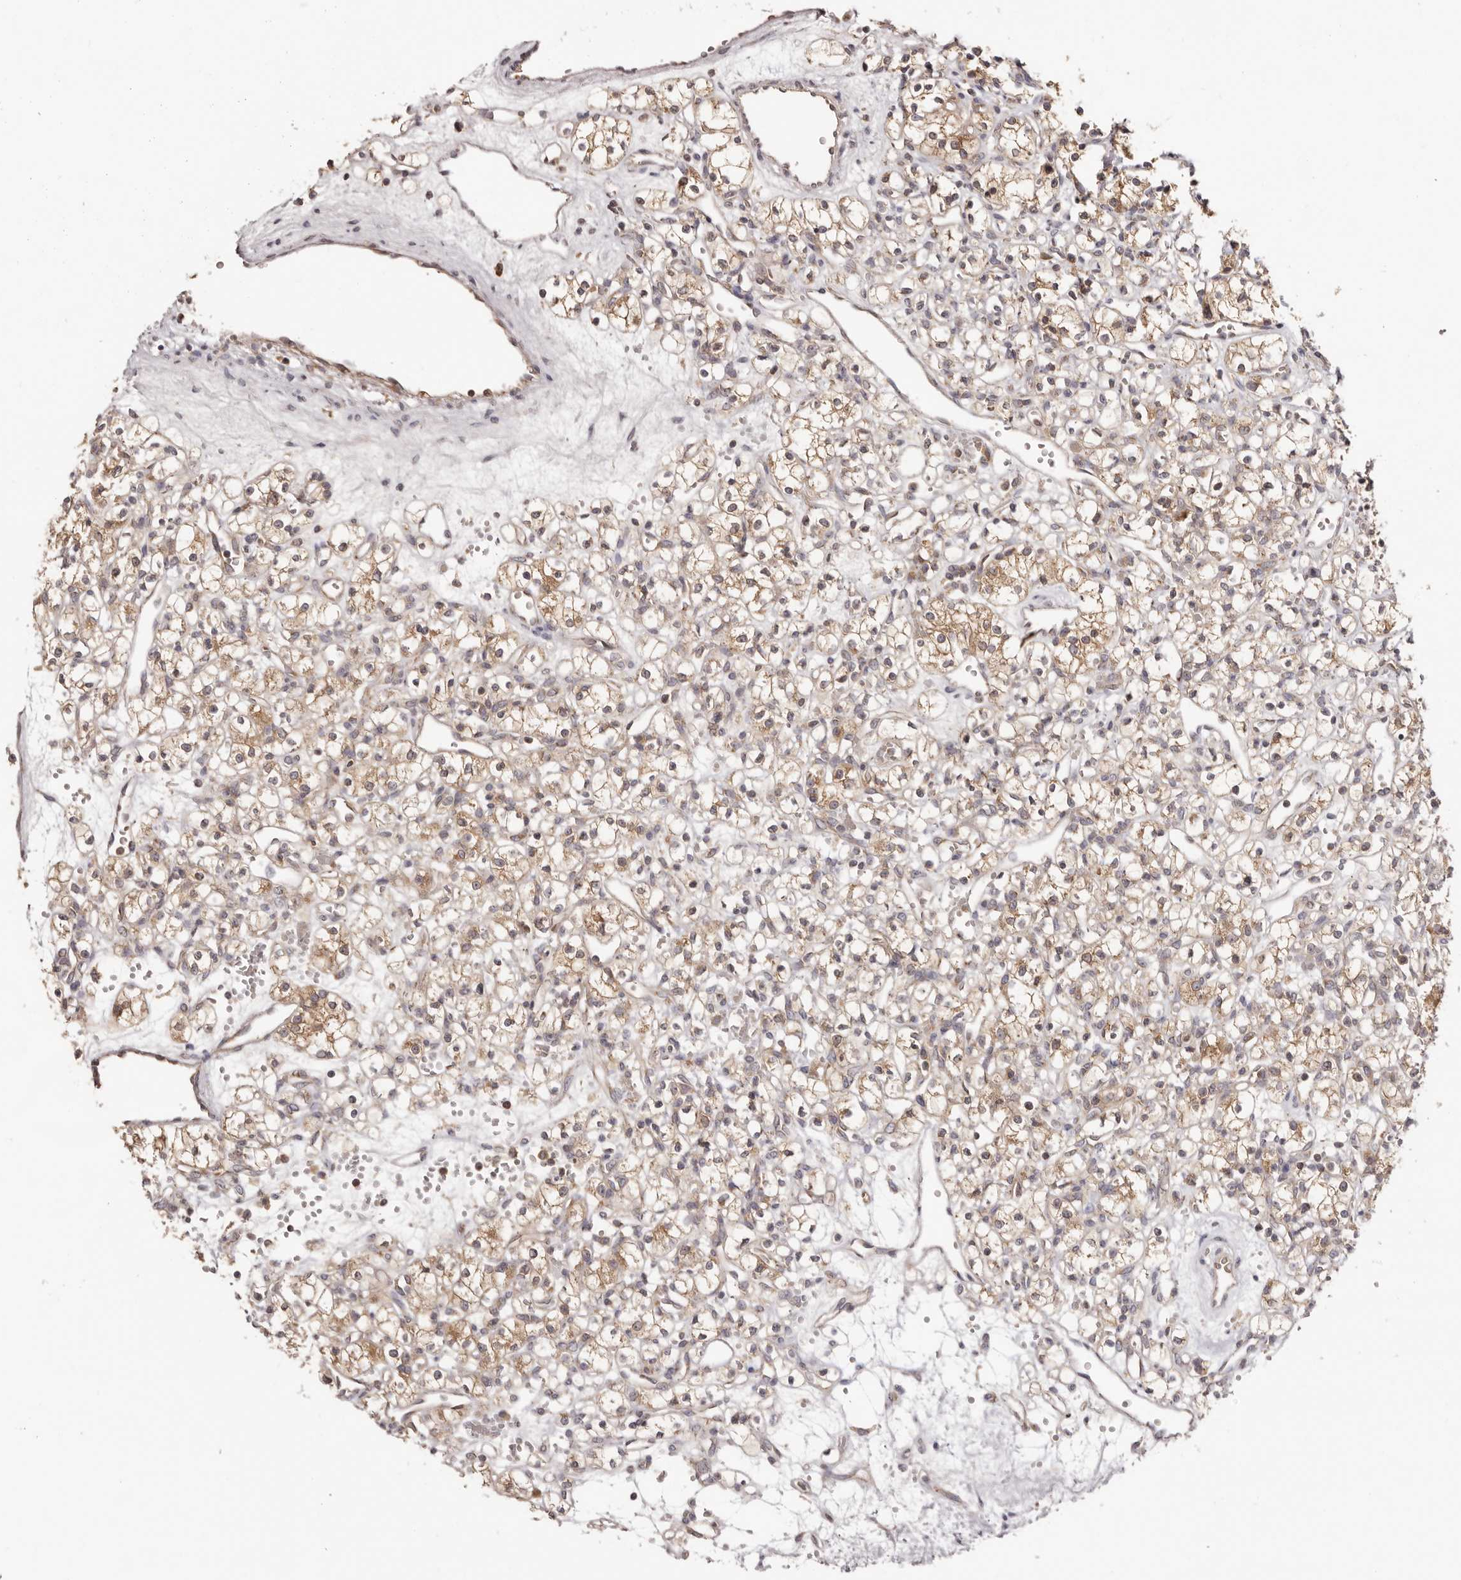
{"staining": {"intensity": "moderate", "quantity": ">75%", "location": "cytoplasmic/membranous"}, "tissue": "renal cancer", "cell_type": "Tumor cells", "image_type": "cancer", "snomed": [{"axis": "morphology", "description": "Adenocarcinoma, NOS"}, {"axis": "topography", "description": "Kidney"}], "caption": "Moderate cytoplasmic/membranous expression for a protein is appreciated in approximately >75% of tumor cells of adenocarcinoma (renal) using immunohistochemistry.", "gene": "EEF1E1", "patient": {"sex": "female", "age": 59}}